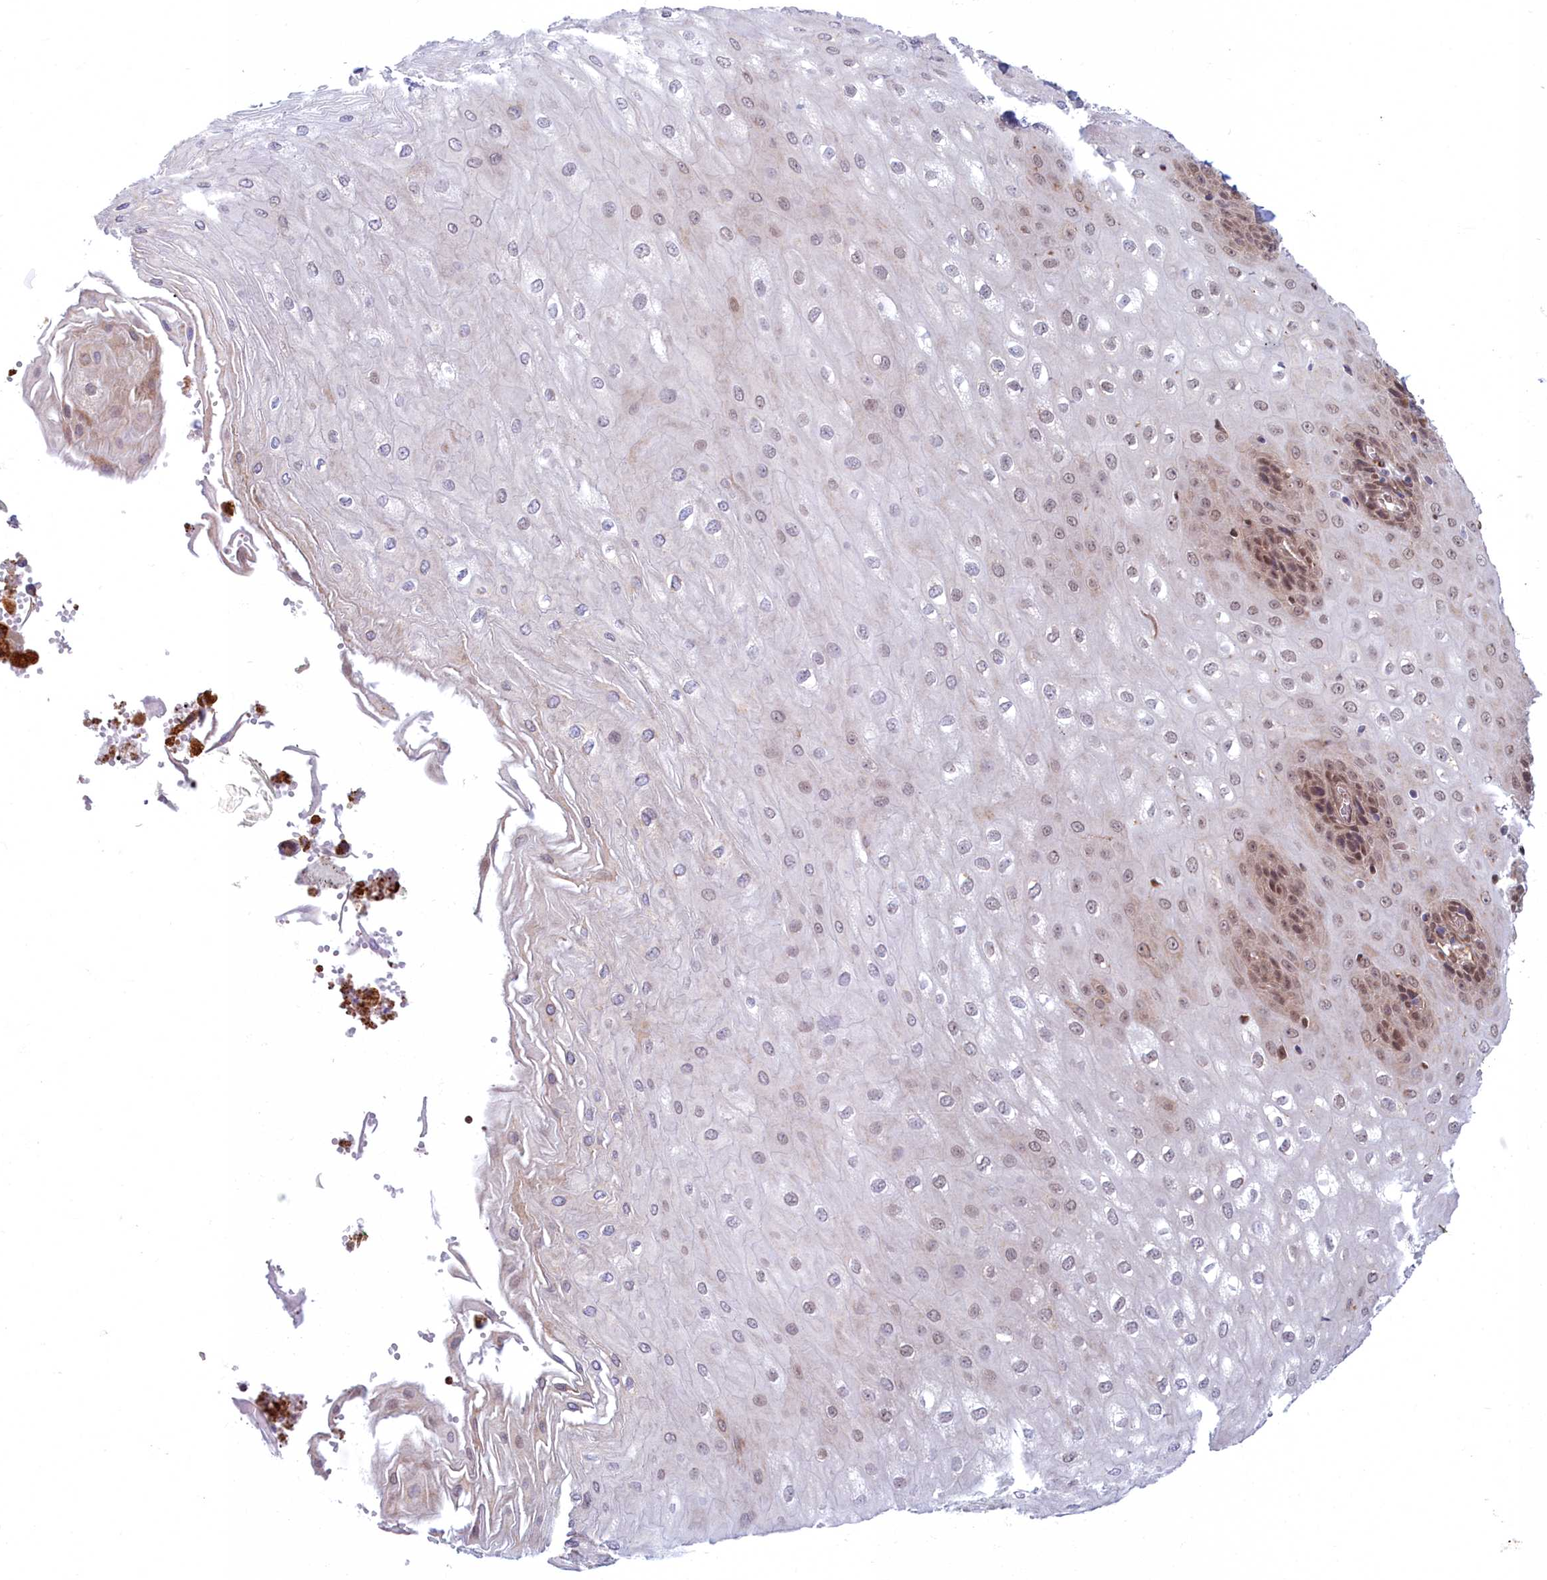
{"staining": {"intensity": "moderate", "quantity": "25%-75%", "location": "nuclear"}, "tissue": "esophagus", "cell_type": "Squamous epithelial cells", "image_type": "normal", "snomed": [{"axis": "morphology", "description": "Normal tissue, NOS"}, {"axis": "topography", "description": "Esophagus"}], "caption": "DAB (3,3'-diaminobenzidine) immunohistochemical staining of normal esophagus displays moderate nuclear protein staining in approximately 25%-75% of squamous epithelial cells. Ihc stains the protein of interest in brown and the nuclei are stained blue.", "gene": "MAK16", "patient": {"sex": "male", "age": 60}}